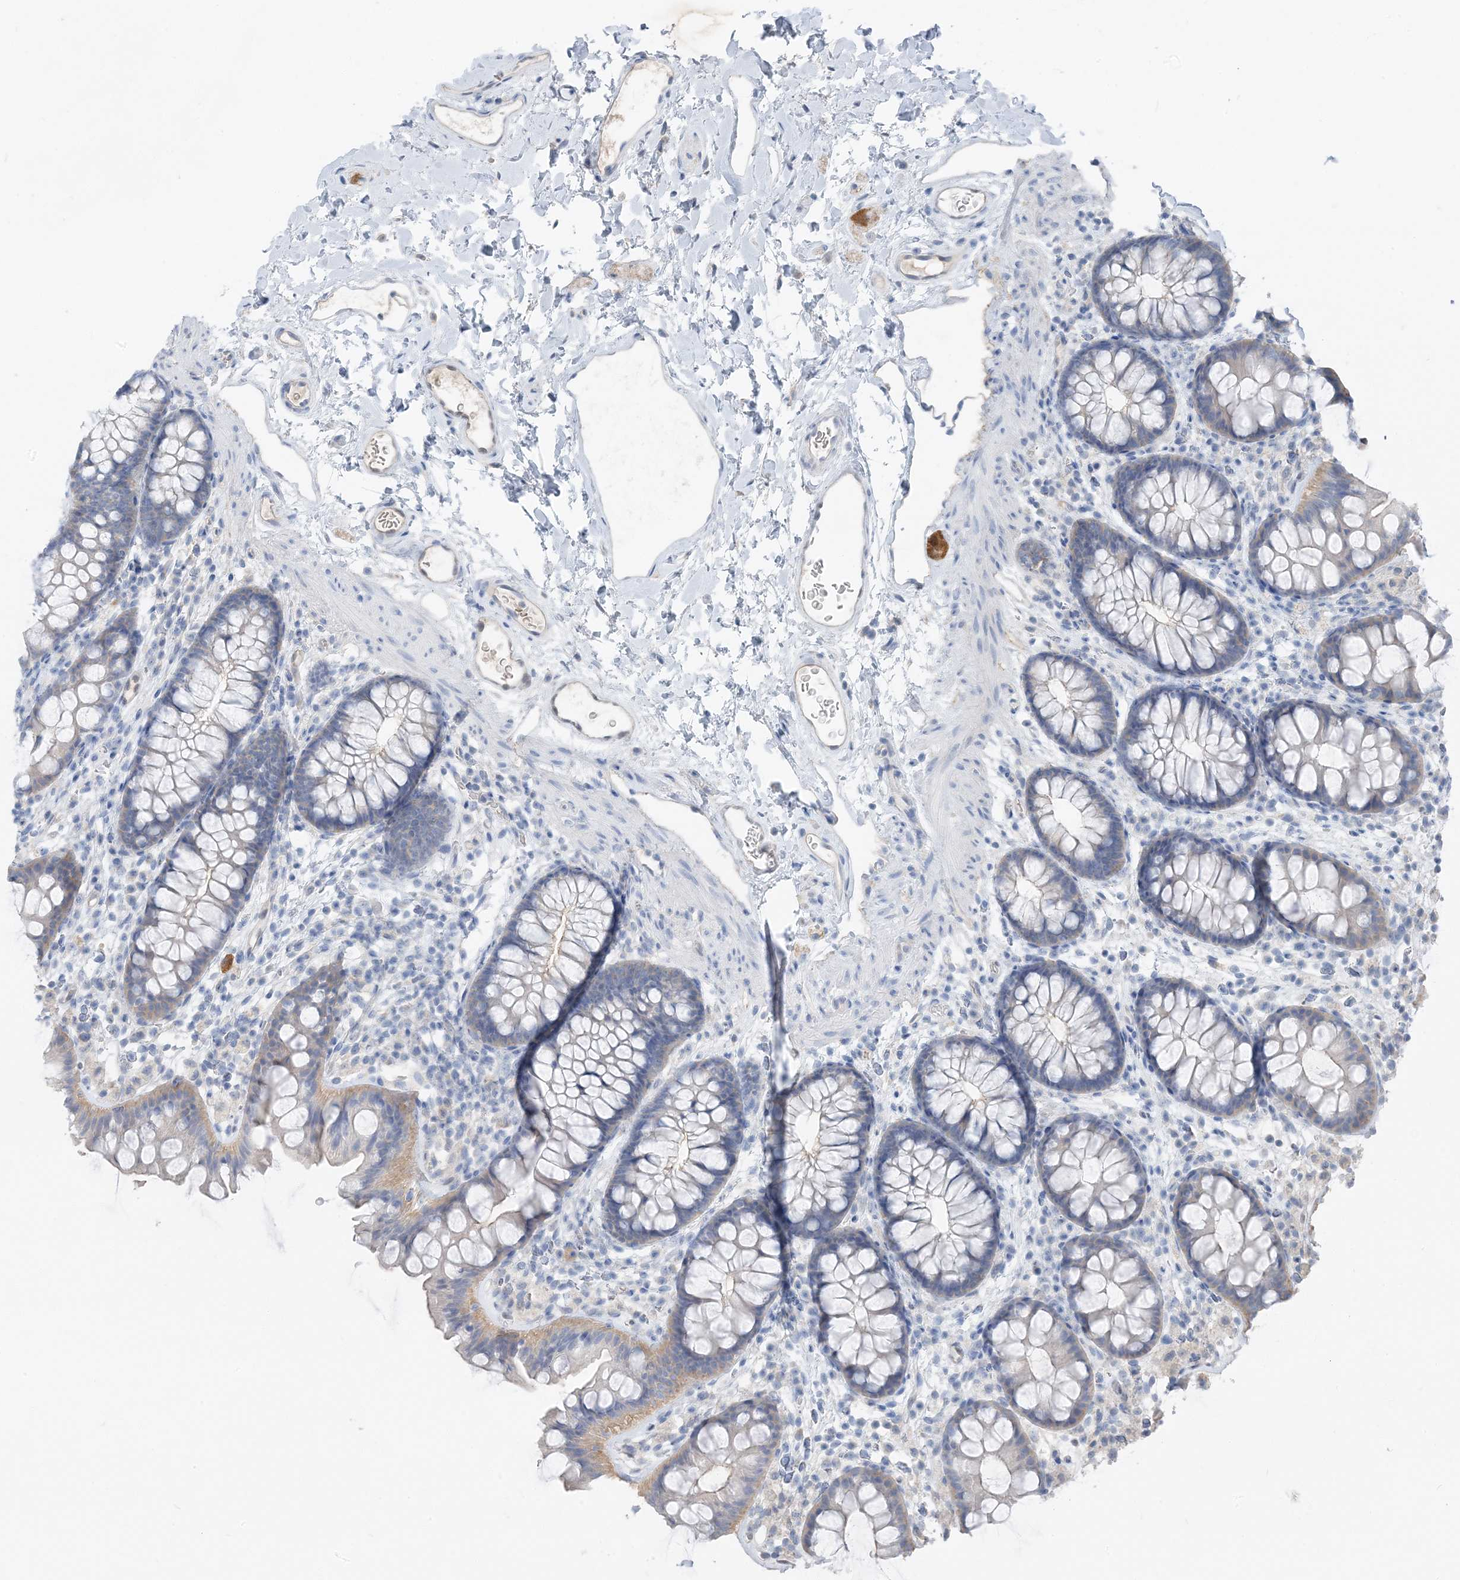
{"staining": {"intensity": "negative", "quantity": "none", "location": "none"}, "tissue": "colon", "cell_type": "Endothelial cells", "image_type": "normal", "snomed": [{"axis": "morphology", "description": "Normal tissue, NOS"}, {"axis": "topography", "description": "Colon"}], "caption": "This is an immunohistochemistry (IHC) image of unremarkable colon. There is no expression in endothelial cells.", "gene": "NCOA7", "patient": {"sex": "female", "age": 62}}